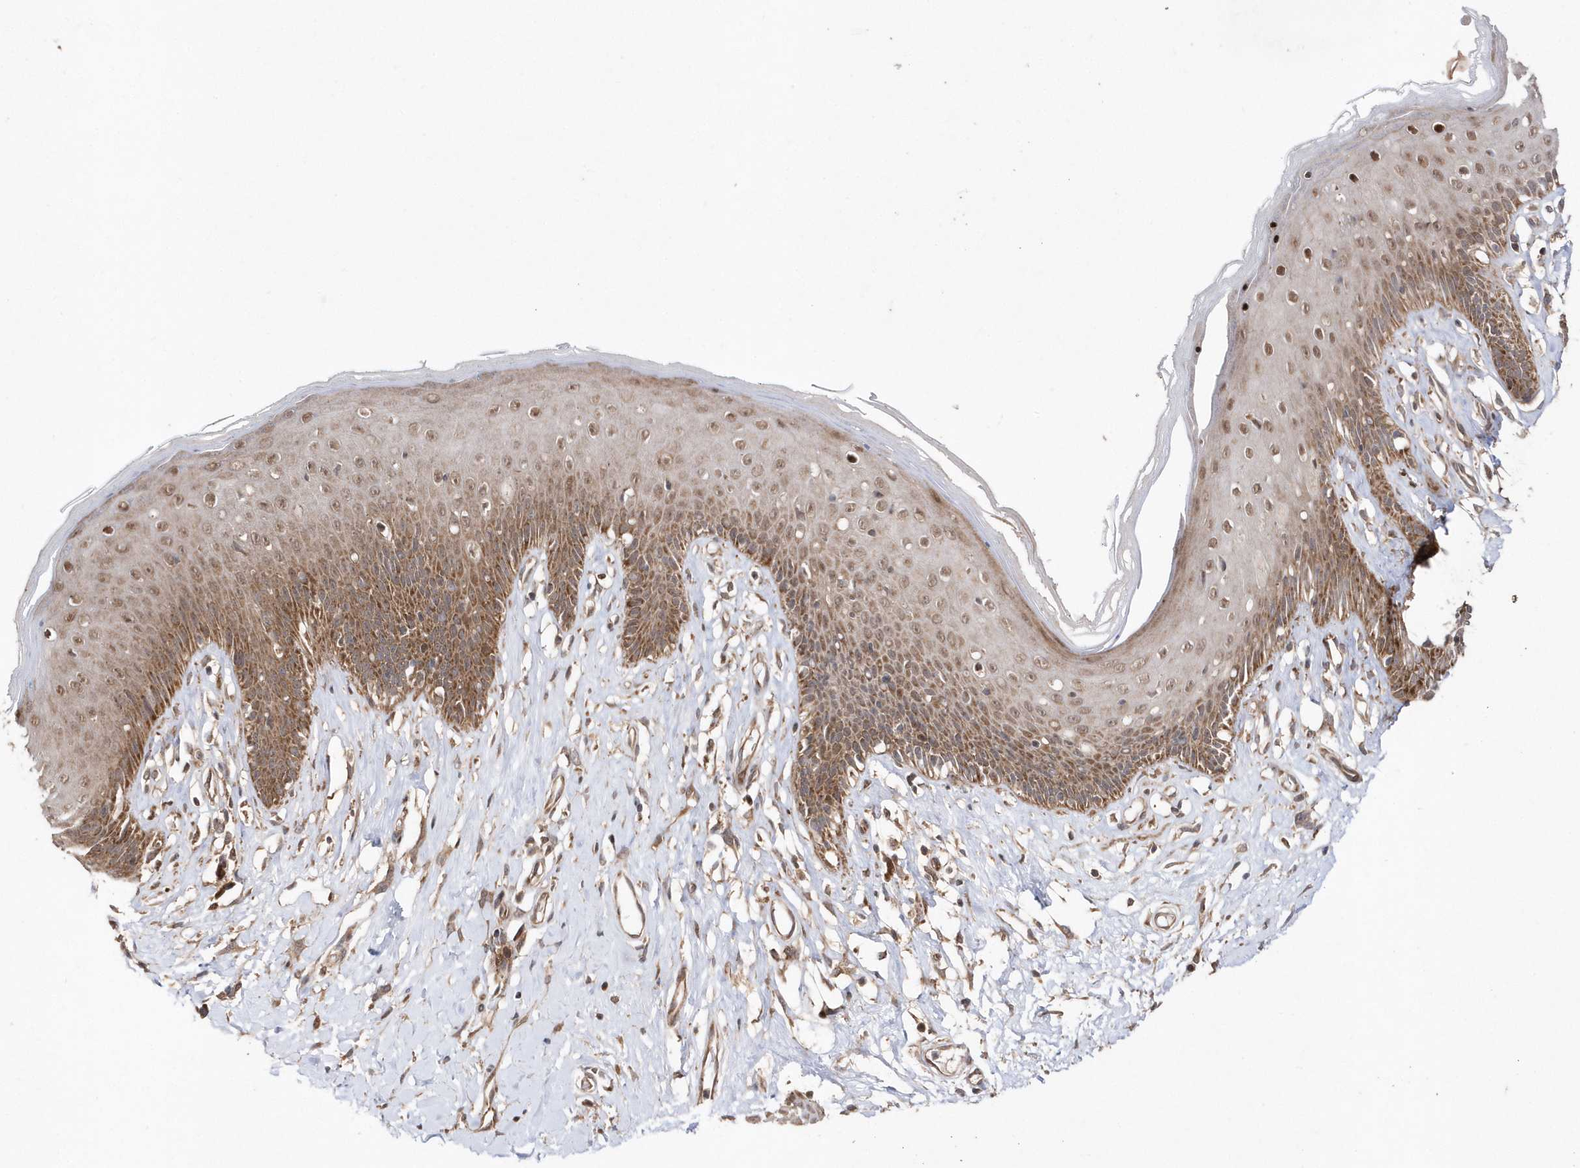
{"staining": {"intensity": "moderate", "quantity": ">75%", "location": "cytoplasmic/membranous,nuclear"}, "tissue": "skin", "cell_type": "Epidermal cells", "image_type": "normal", "snomed": [{"axis": "morphology", "description": "Normal tissue, NOS"}, {"axis": "morphology", "description": "Squamous cell carcinoma, NOS"}, {"axis": "topography", "description": "Vulva"}], "caption": "Protein staining shows moderate cytoplasmic/membranous,nuclear expression in approximately >75% of epidermal cells in normal skin. The staining was performed using DAB, with brown indicating positive protein expression. Nuclei are stained blue with hematoxylin.", "gene": "DALRD3", "patient": {"sex": "female", "age": 85}}